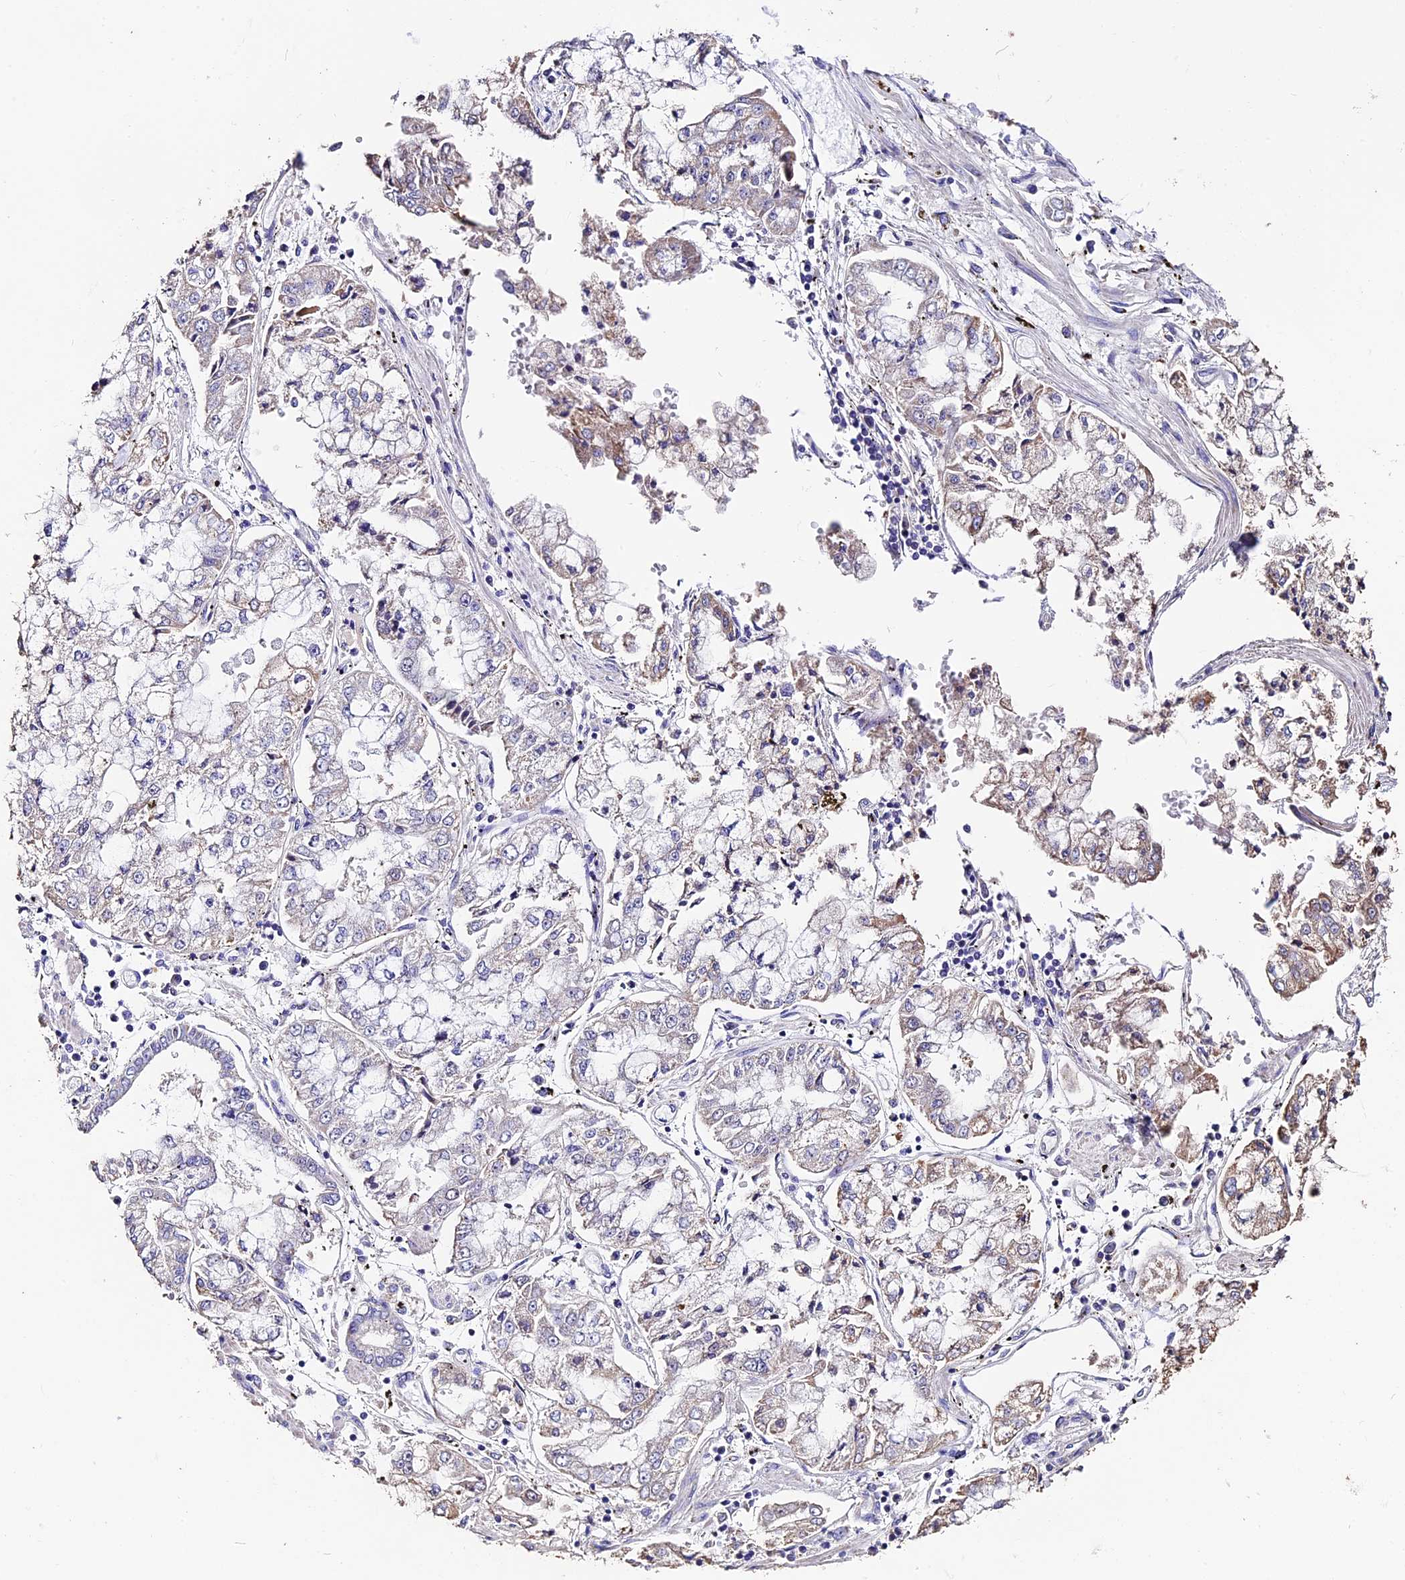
{"staining": {"intensity": "weak", "quantity": "<25%", "location": "cytoplasmic/membranous"}, "tissue": "stomach cancer", "cell_type": "Tumor cells", "image_type": "cancer", "snomed": [{"axis": "morphology", "description": "Adenocarcinoma, NOS"}, {"axis": "topography", "description": "Stomach"}], "caption": "Immunohistochemical staining of stomach cancer (adenocarcinoma) demonstrates no significant staining in tumor cells.", "gene": "FBXW9", "patient": {"sex": "male", "age": 76}}